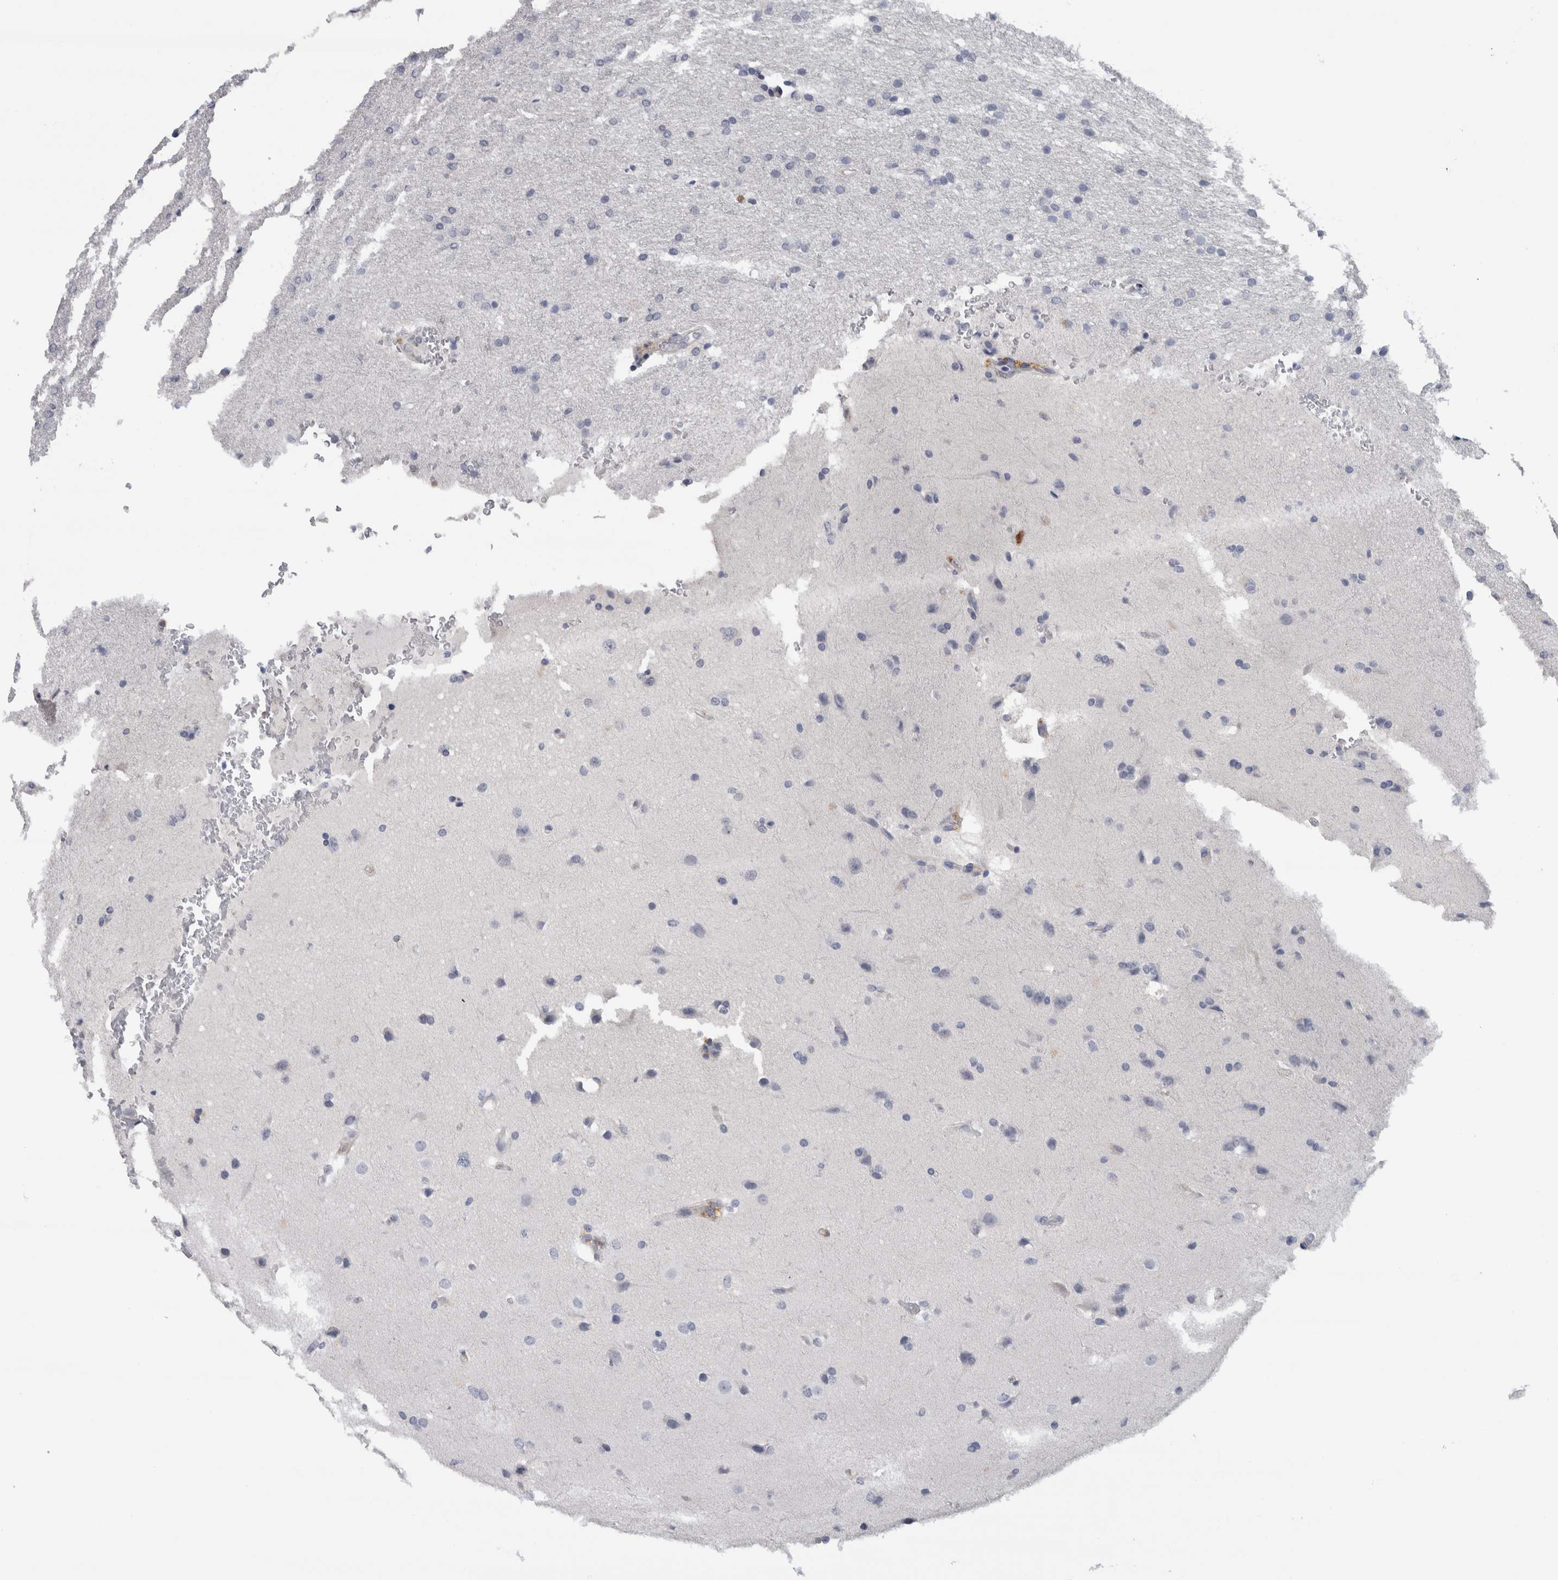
{"staining": {"intensity": "negative", "quantity": "none", "location": "none"}, "tissue": "glioma", "cell_type": "Tumor cells", "image_type": "cancer", "snomed": [{"axis": "morphology", "description": "Glioma, malignant, Low grade"}, {"axis": "topography", "description": "Brain"}], "caption": "Human low-grade glioma (malignant) stained for a protein using immunohistochemistry displays no expression in tumor cells.", "gene": "CD63", "patient": {"sex": "female", "age": 37}}